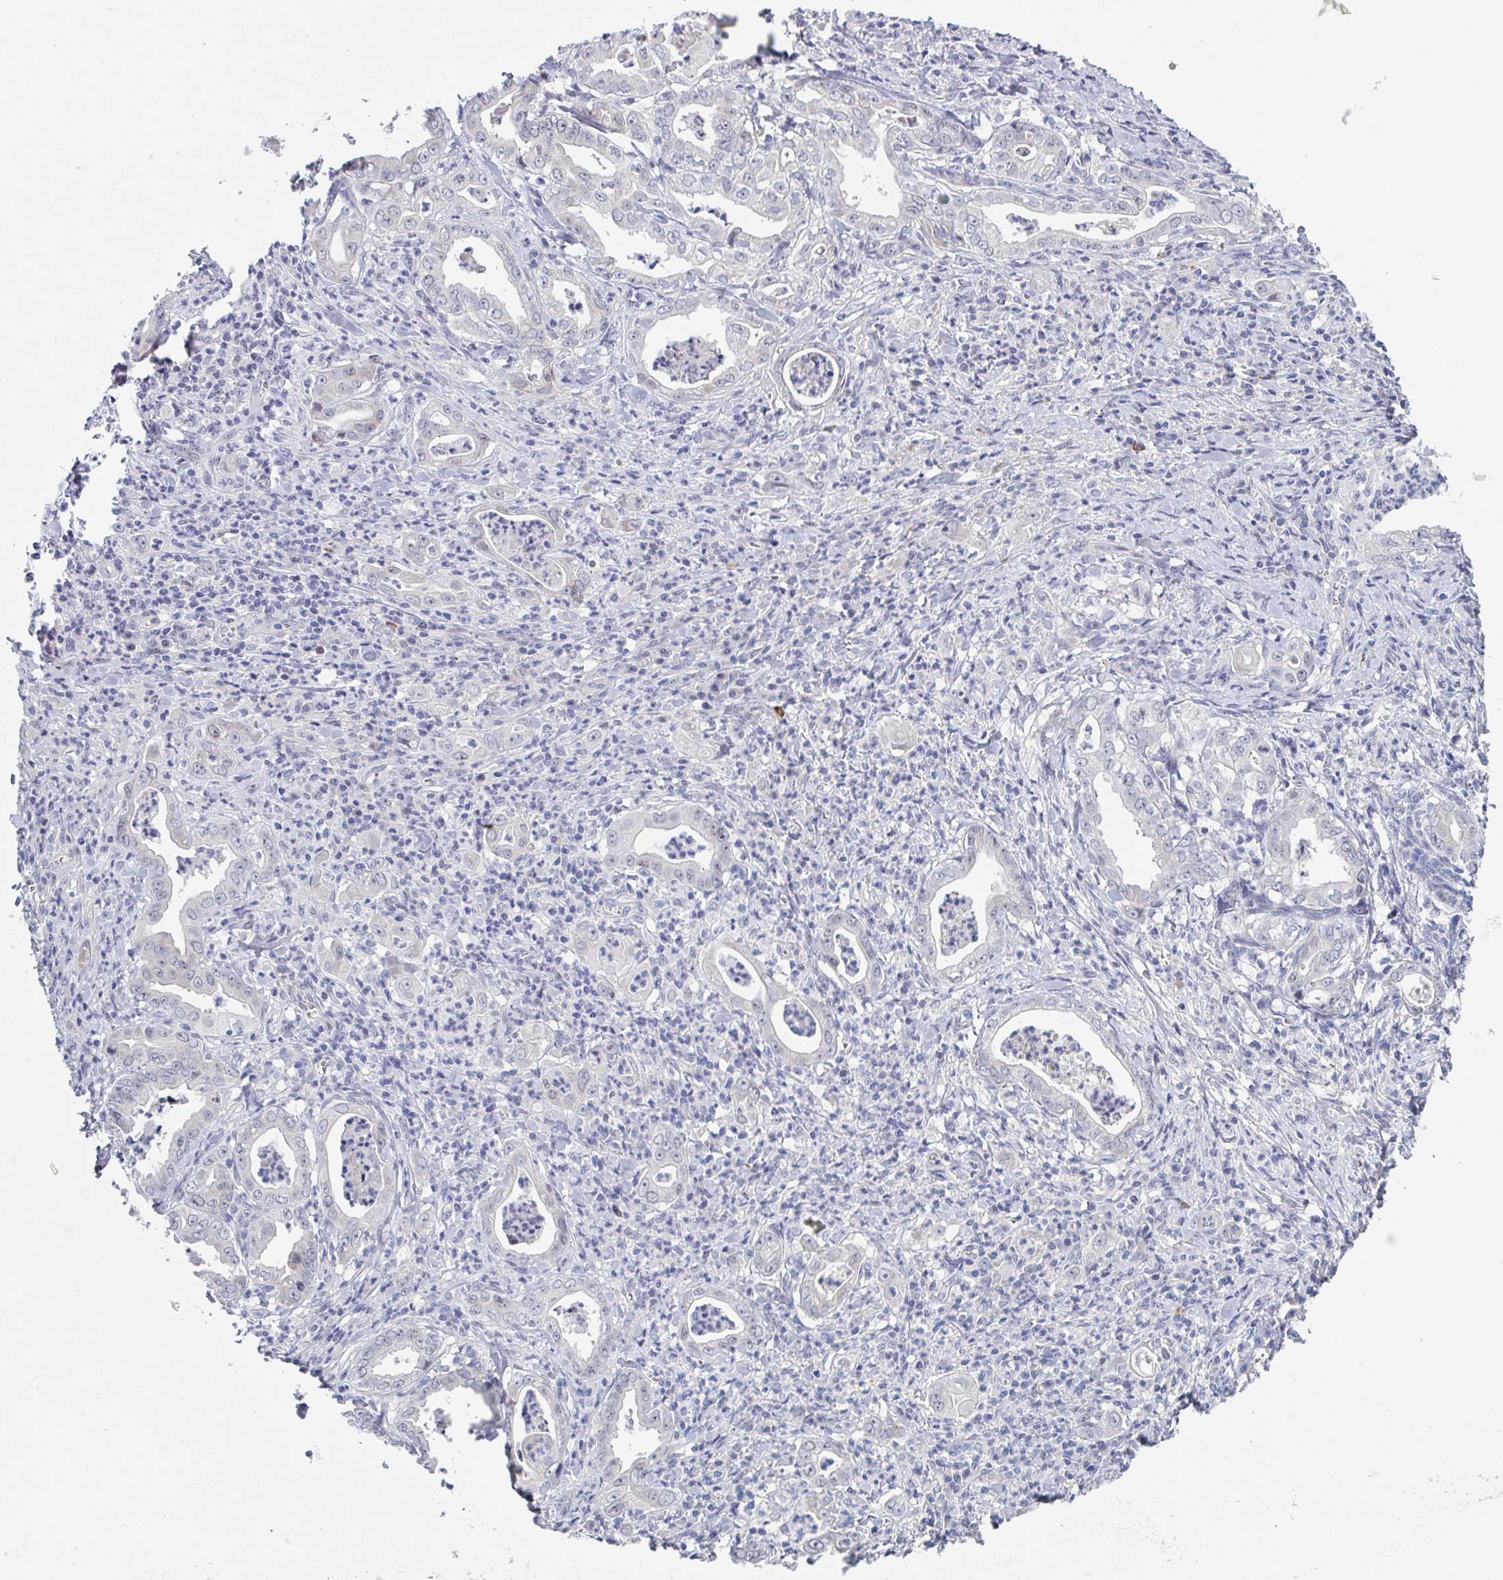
{"staining": {"intensity": "negative", "quantity": "none", "location": "none"}, "tissue": "stomach cancer", "cell_type": "Tumor cells", "image_type": "cancer", "snomed": [{"axis": "morphology", "description": "Adenocarcinoma, NOS"}, {"axis": "topography", "description": "Stomach, upper"}], "caption": "IHC histopathology image of neoplastic tissue: adenocarcinoma (stomach) stained with DAB (3,3'-diaminobenzidine) displays no significant protein expression in tumor cells.", "gene": "CENPT", "patient": {"sex": "female", "age": 79}}